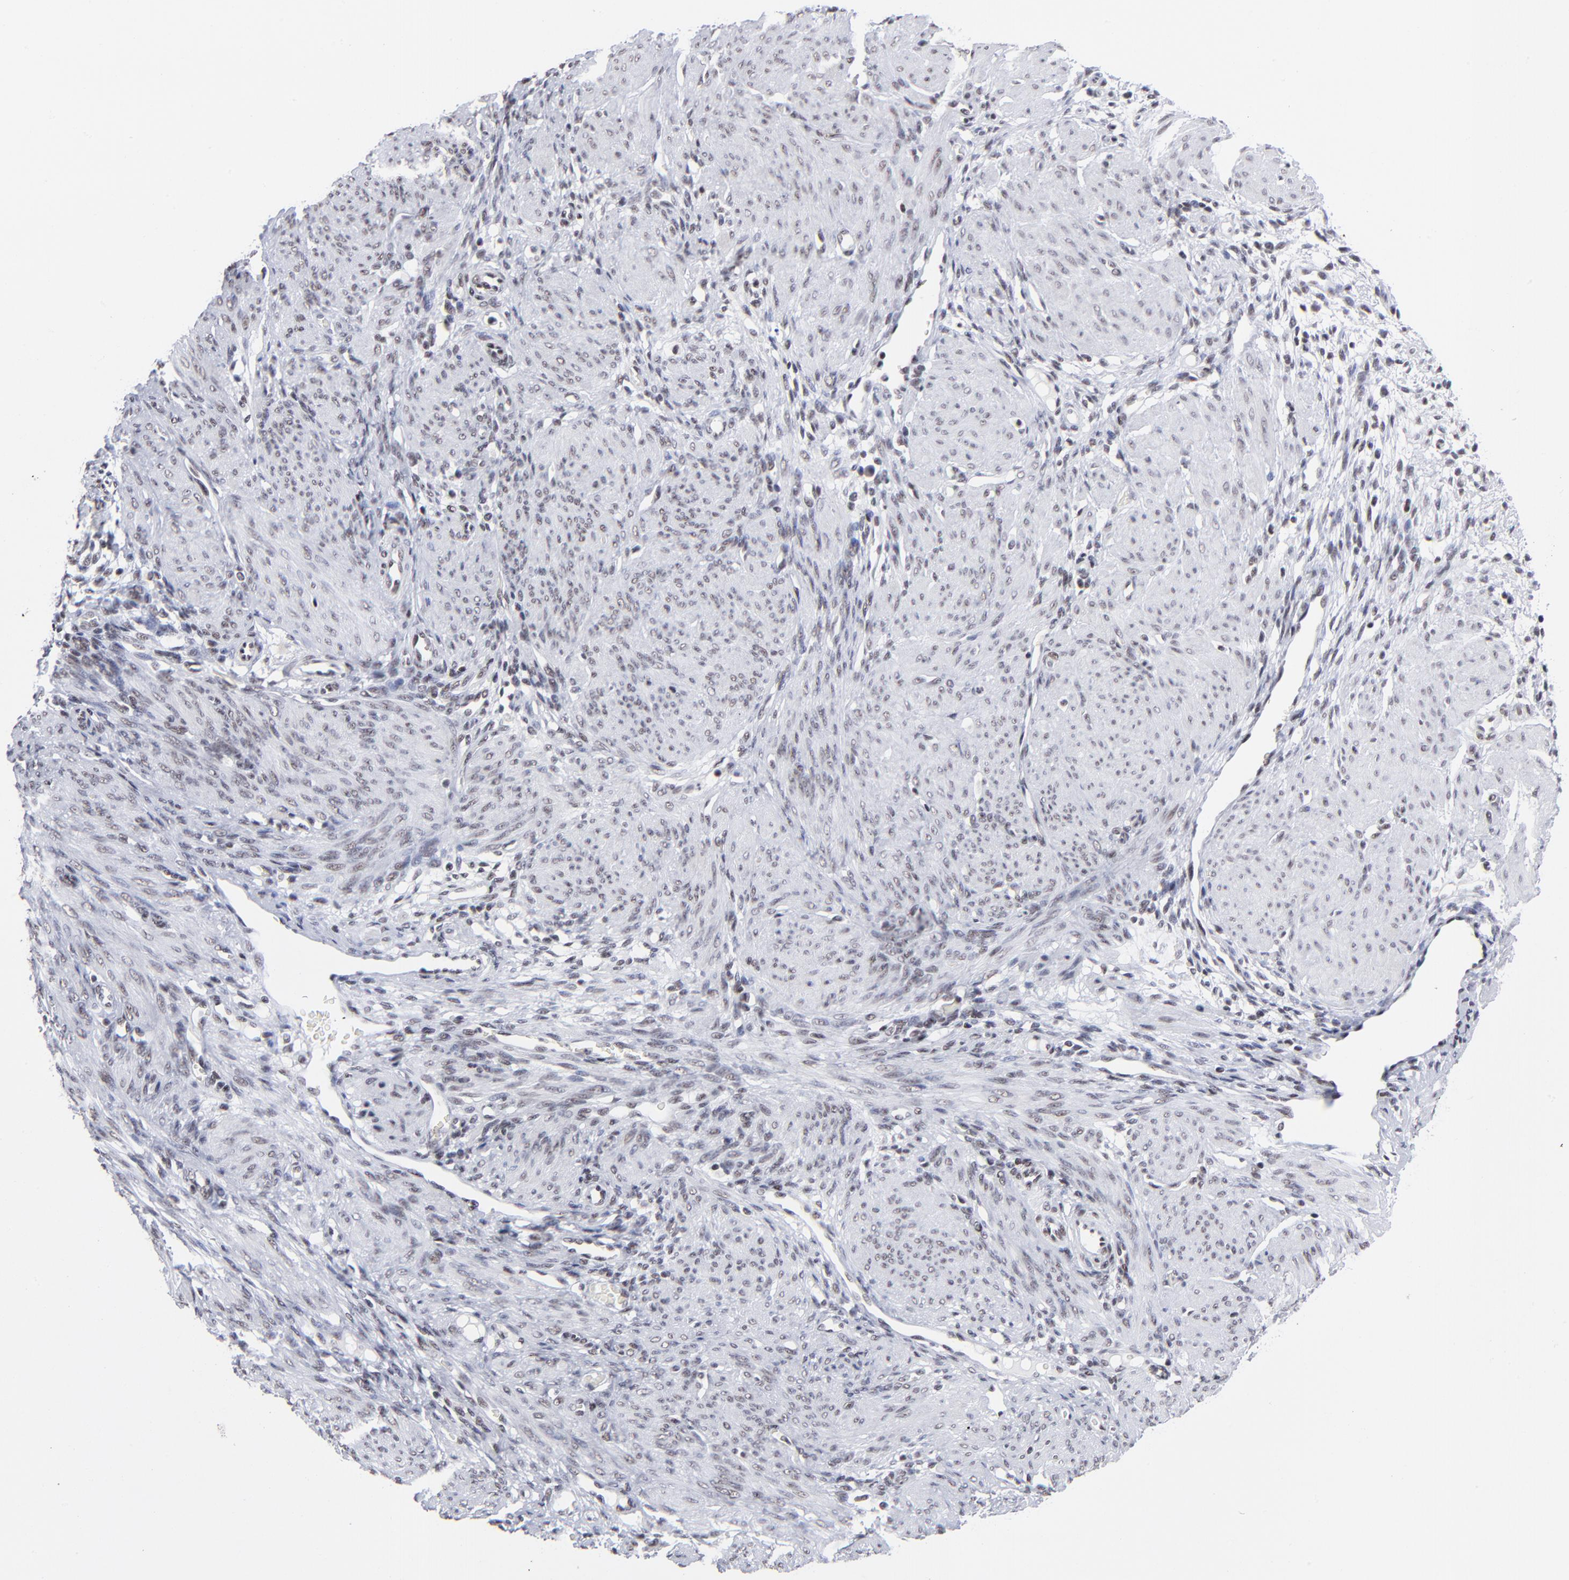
{"staining": {"intensity": "weak", "quantity": "<25%", "location": "nuclear"}, "tissue": "endometrium", "cell_type": "Cells in endometrial stroma", "image_type": "normal", "snomed": [{"axis": "morphology", "description": "Normal tissue, NOS"}, {"axis": "topography", "description": "Endometrium"}], "caption": "Histopathology image shows no protein staining in cells in endometrial stroma of benign endometrium.", "gene": "SP2", "patient": {"sex": "female", "age": 72}}